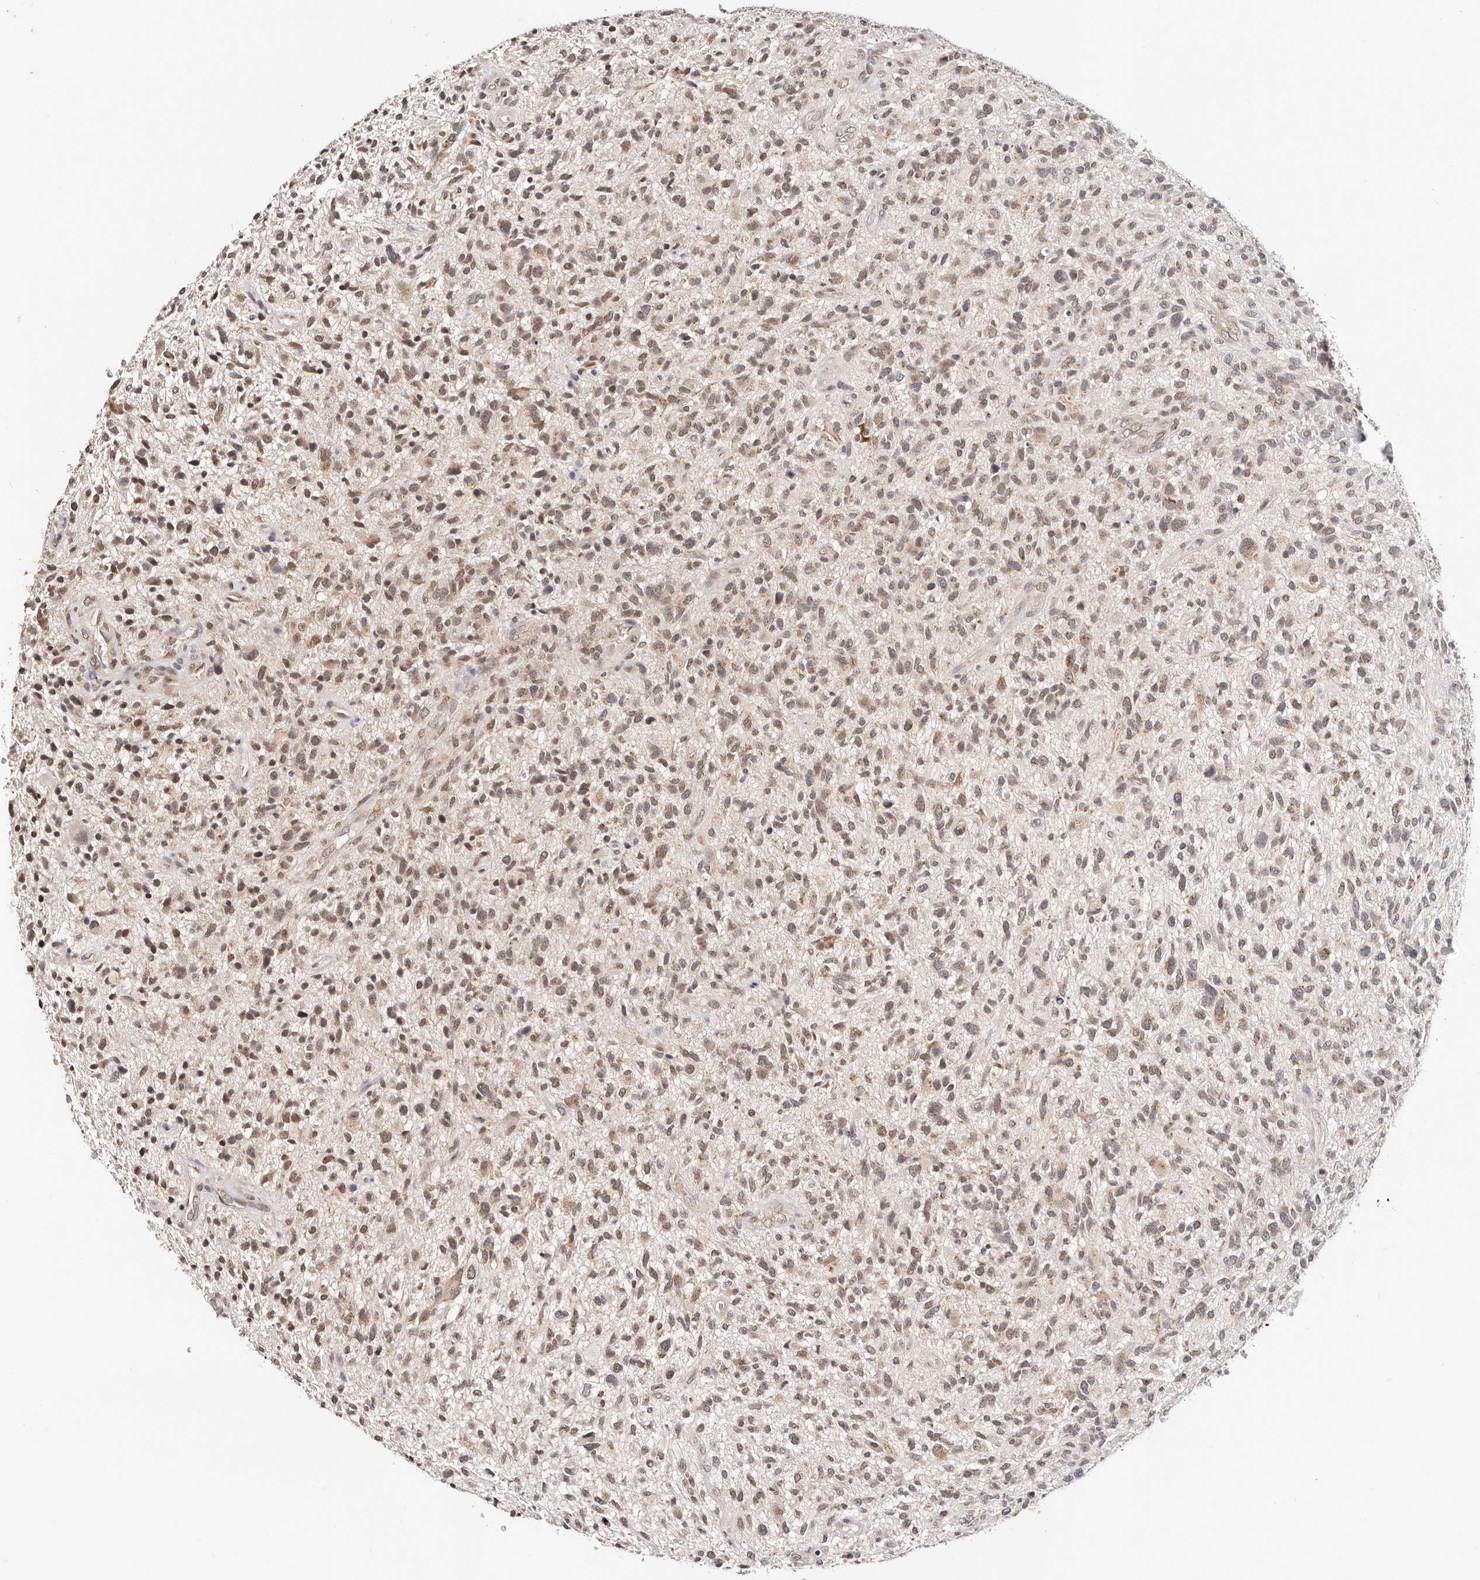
{"staining": {"intensity": "moderate", "quantity": "25%-75%", "location": "cytoplasmic/membranous"}, "tissue": "glioma", "cell_type": "Tumor cells", "image_type": "cancer", "snomed": [{"axis": "morphology", "description": "Glioma, malignant, High grade"}, {"axis": "topography", "description": "Brain"}], "caption": "Malignant glioma (high-grade) stained with IHC demonstrates moderate cytoplasmic/membranous staining in approximately 25%-75% of tumor cells.", "gene": "VIPAS39", "patient": {"sex": "male", "age": 47}}